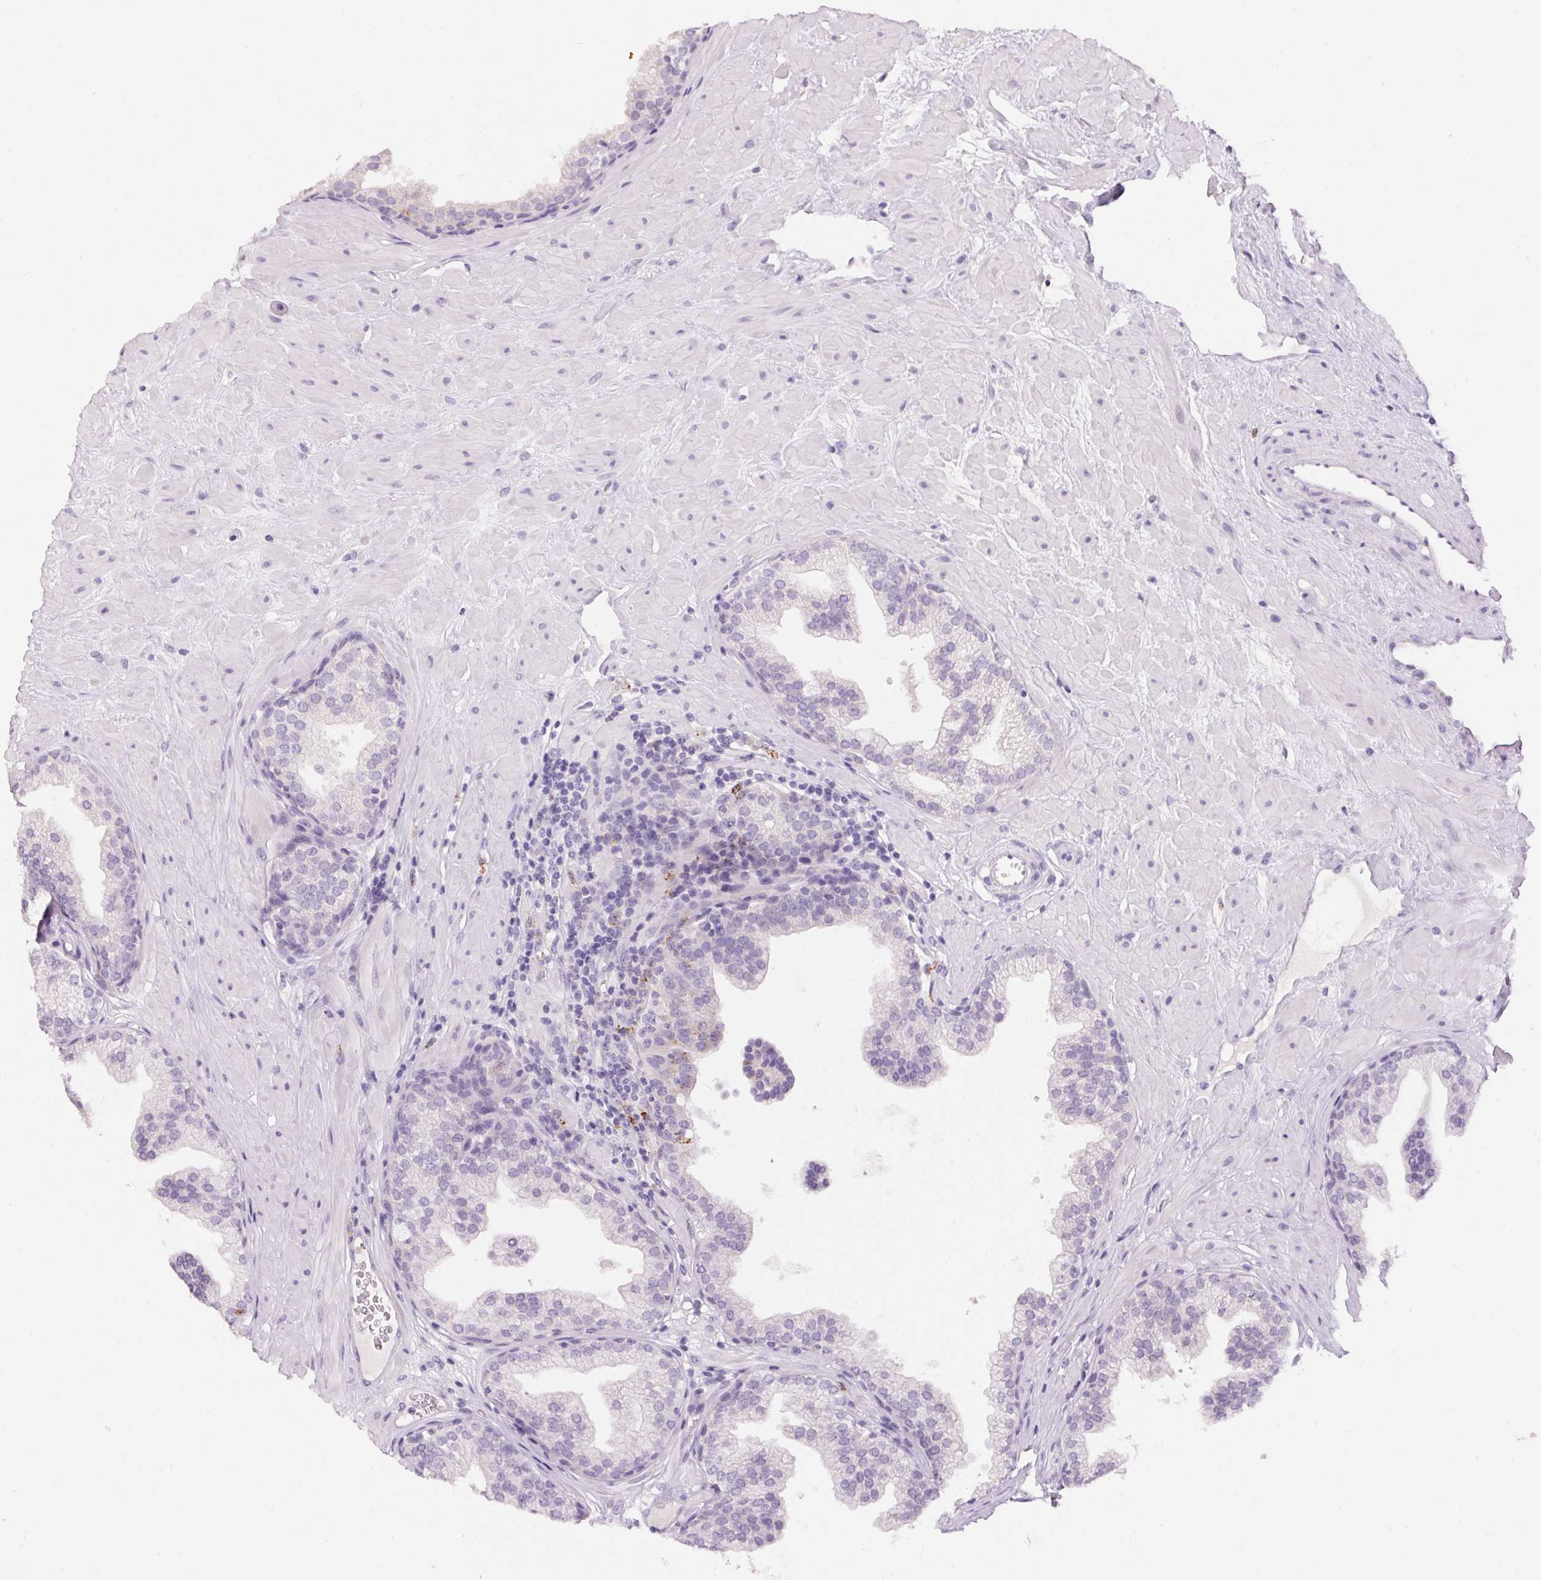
{"staining": {"intensity": "negative", "quantity": "none", "location": "none"}, "tissue": "prostate", "cell_type": "Glandular cells", "image_type": "normal", "snomed": [{"axis": "morphology", "description": "Normal tissue, NOS"}, {"axis": "topography", "description": "Prostate"}], "caption": "Human prostate stained for a protein using IHC reveals no expression in glandular cells.", "gene": "PNLIPRP3", "patient": {"sex": "male", "age": 37}}